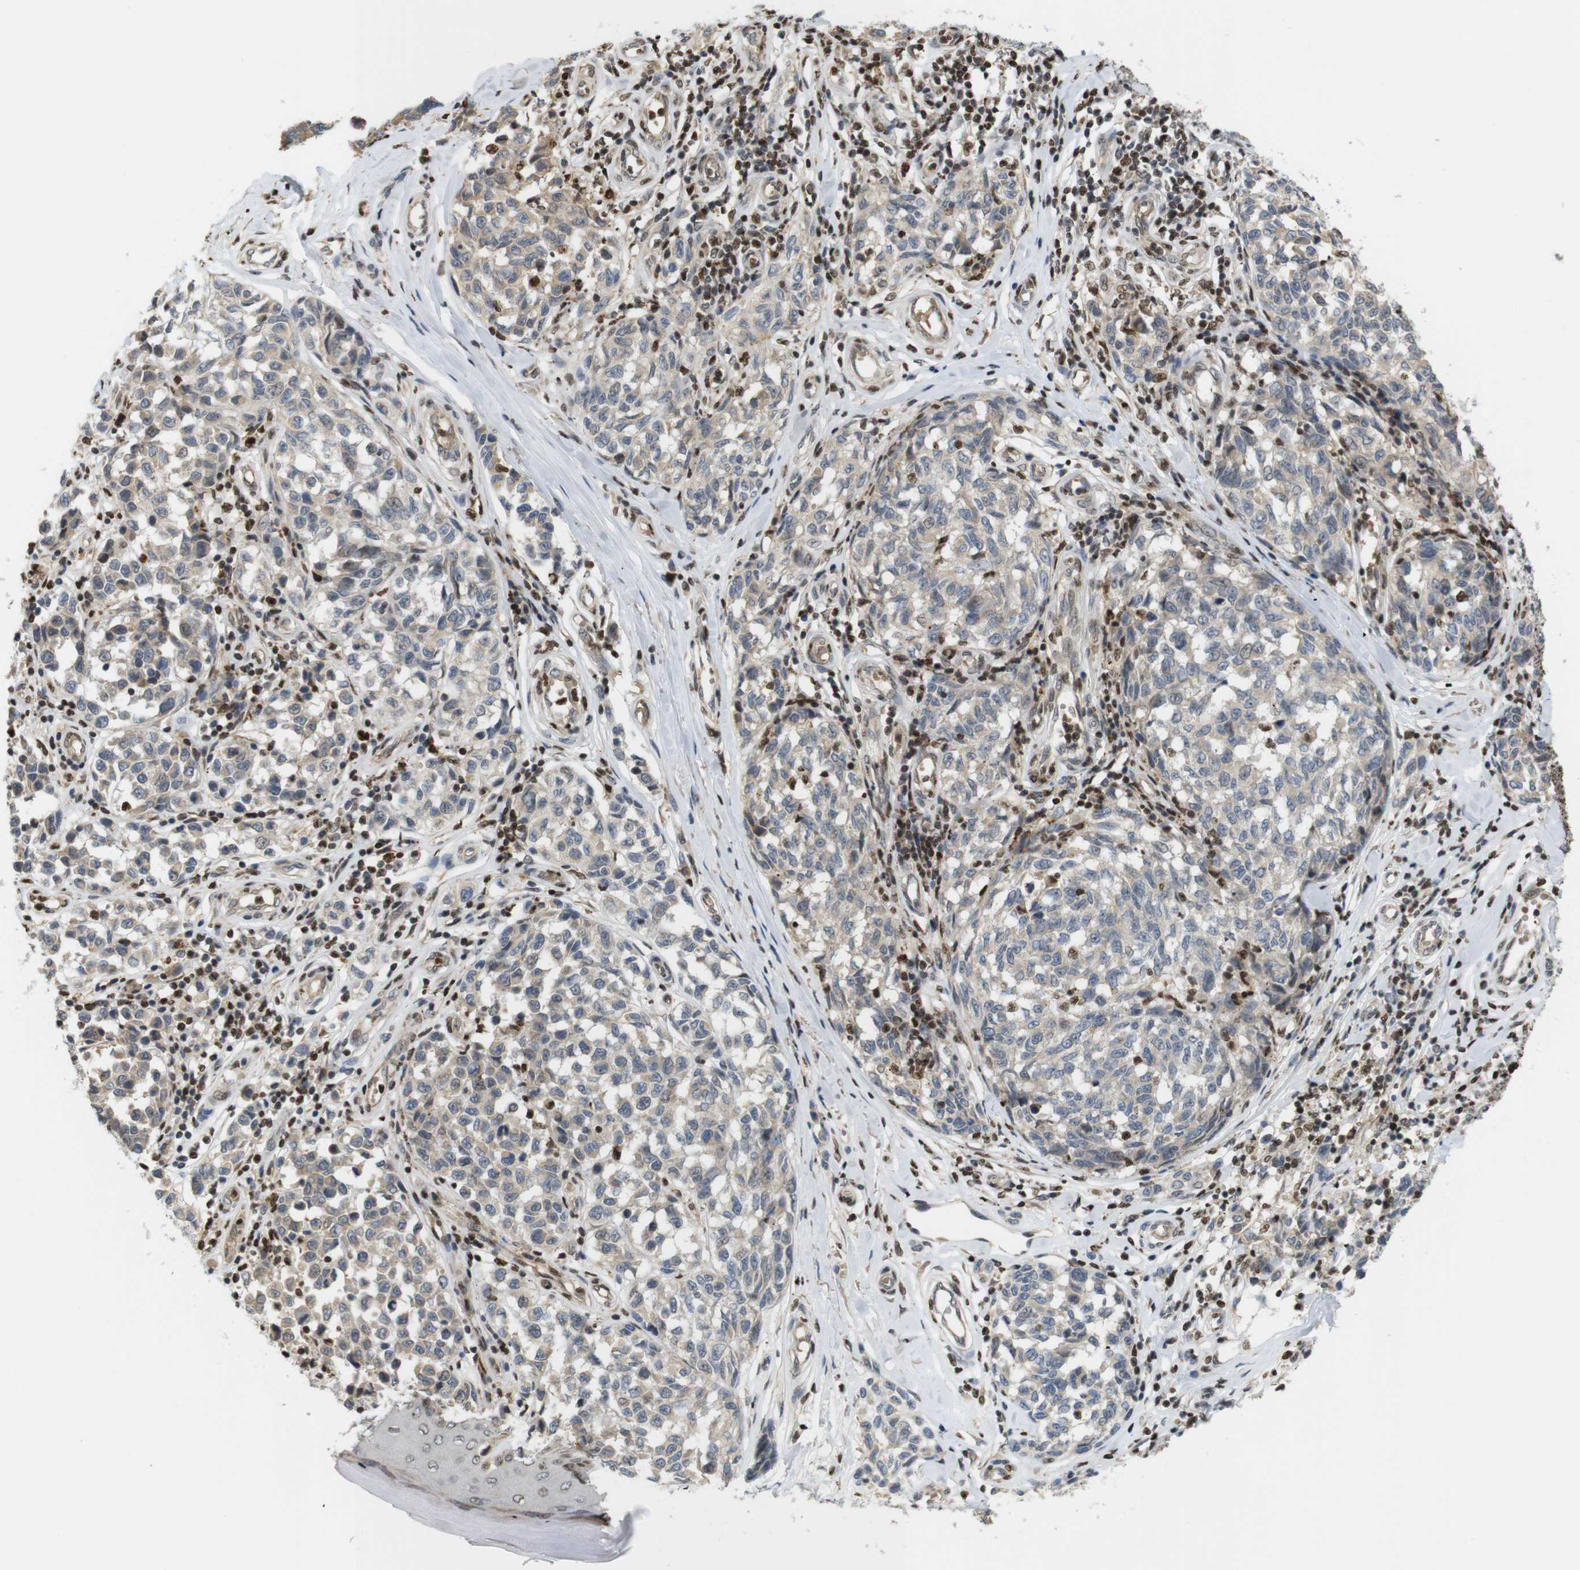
{"staining": {"intensity": "moderate", "quantity": ">75%", "location": "cytoplasmic/membranous"}, "tissue": "melanoma", "cell_type": "Tumor cells", "image_type": "cancer", "snomed": [{"axis": "morphology", "description": "Malignant melanoma, NOS"}, {"axis": "topography", "description": "Skin"}], "caption": "The image exhibits a brown stain indicating the presence of a protein in the cytoplasmic/membranous of tumor cells in malignant melanoma.", "gene": "MBD1", "patient": {"sex": "female", "age": 64}}